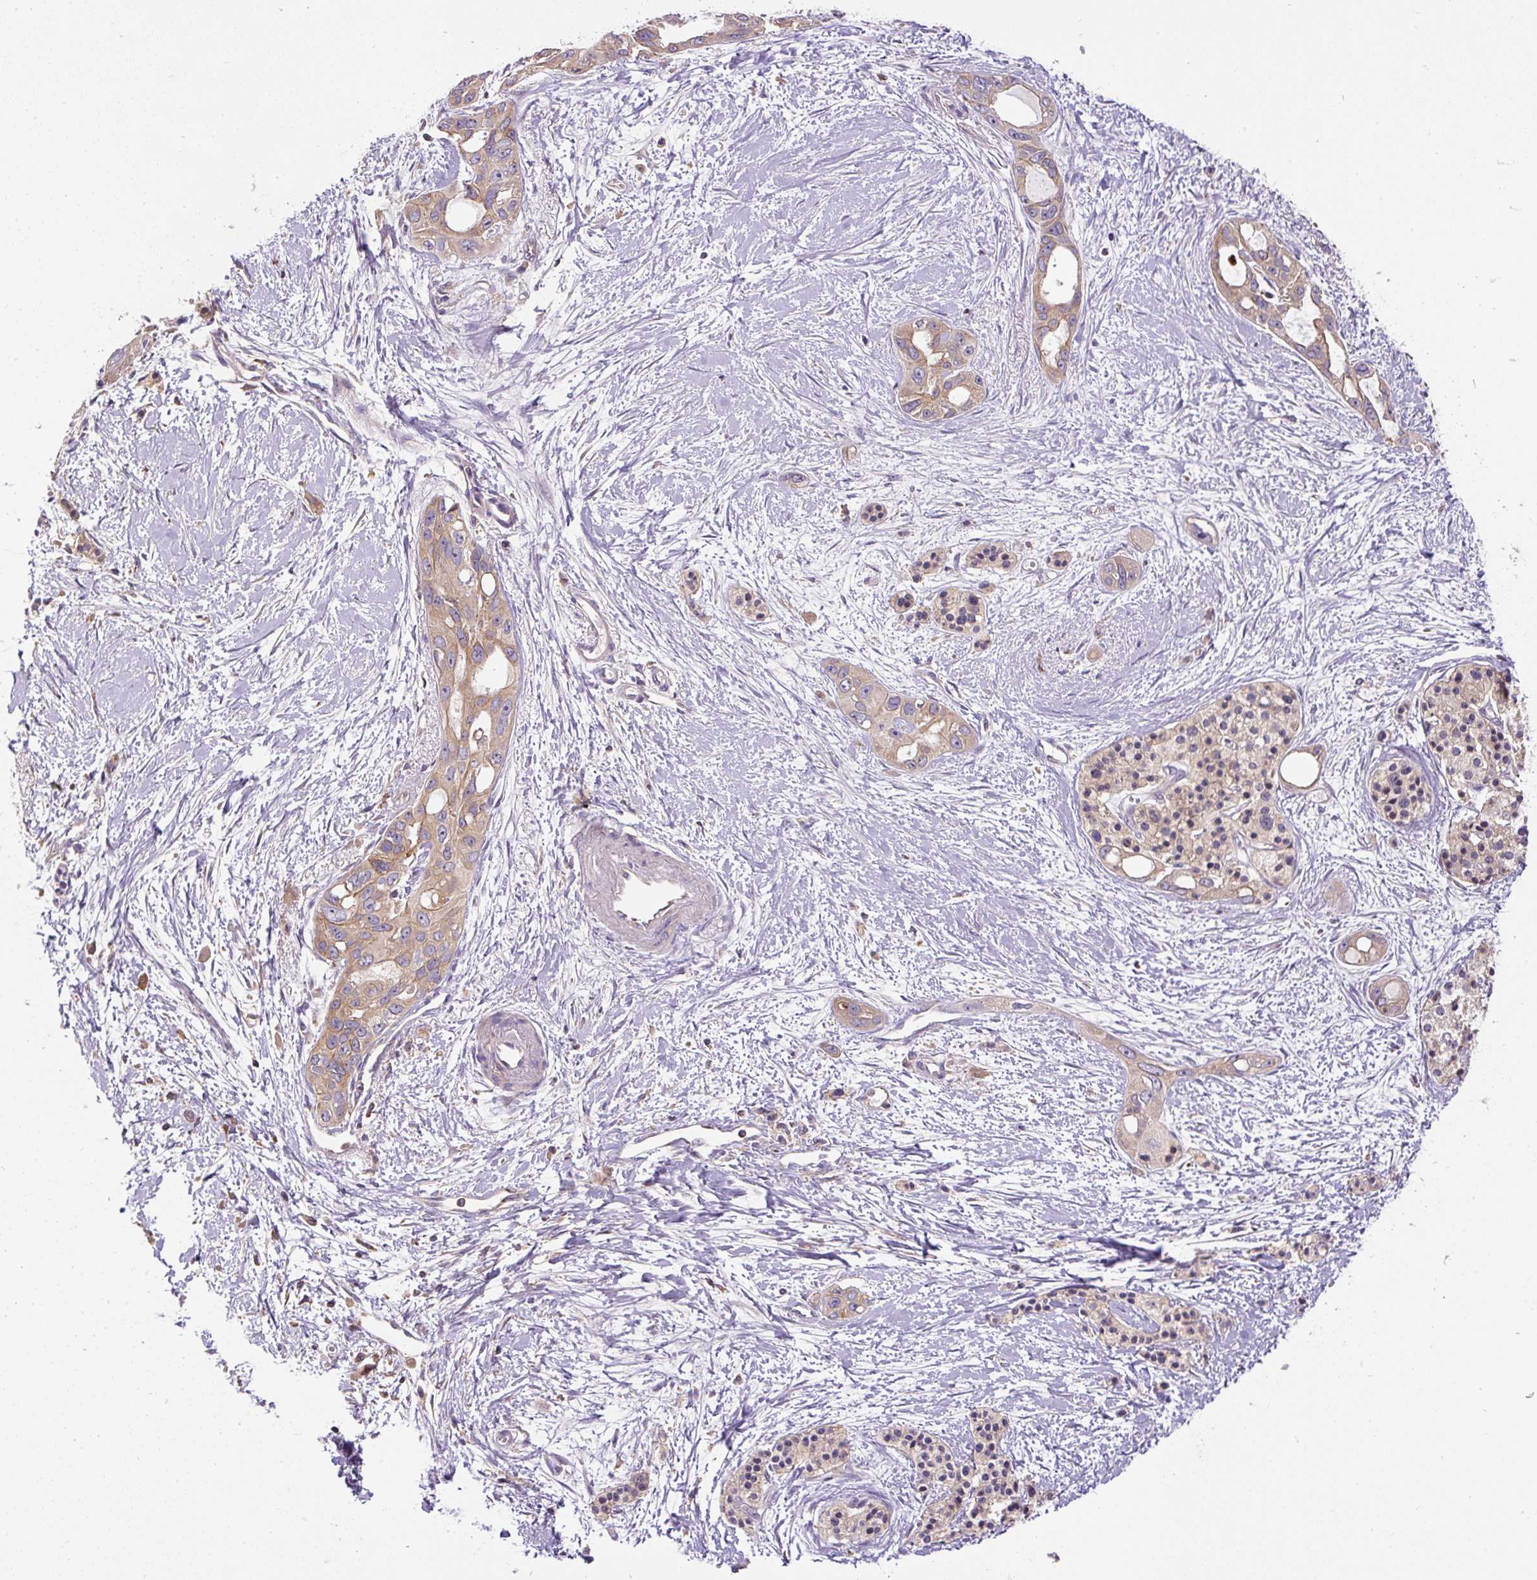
{"staining": {"intensity": "weak", "quantity": ">75%", "location": "cytoplasmic/membranous"}, "tissue": "pancreatic cancer", "cell_type": "Tumor cells", "image_type": "cancer", "snomed": [{"axis": "morphology", "description": "Adenocarcinoma, NOS"}, {"axis": "topography", "description": "Pancreas"}], "caption": "Protein expression analysis of human pancreatic cancer (adenocarcinoma) reveals weak cytoplasmic/membranous staining in about >75% of tumor cells. (Stains: DAB in brown, nuclei in blue, Microscopy: brightfield microscopy at high magnification).", "gene": "CCDC28A", "patient": {"sex": "female", "age": 50}}